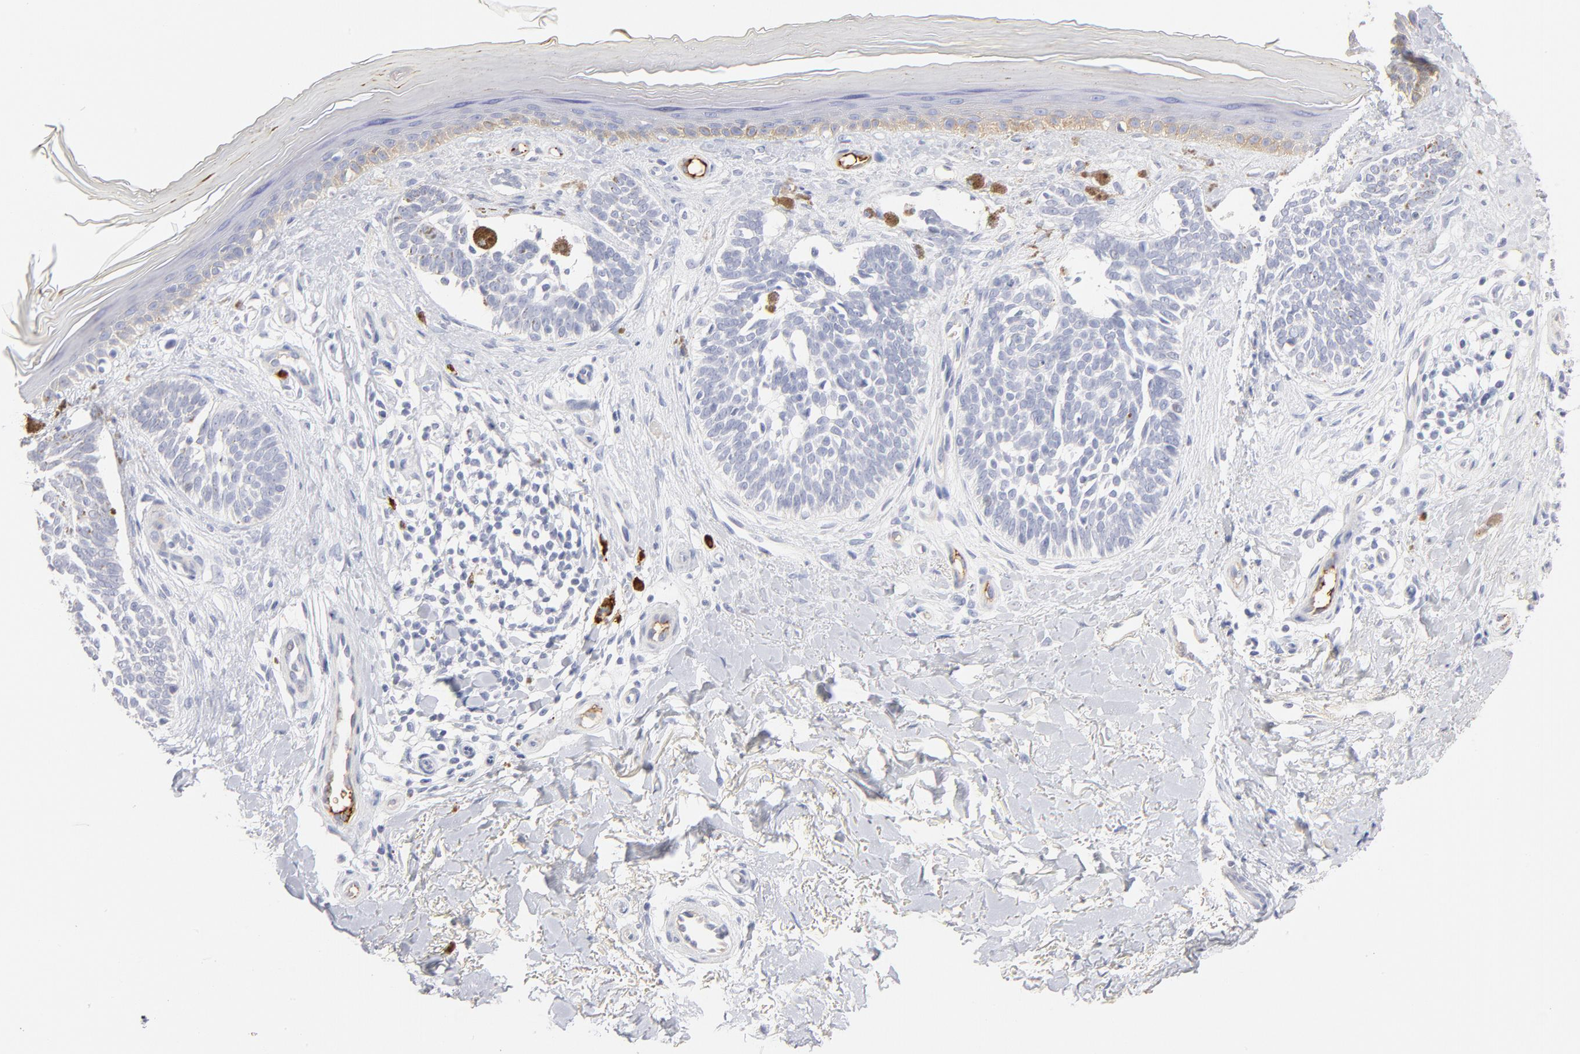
{"staining": {"intensity": "negative", "quantity": "none", "location": "none"}, "tissue": "skin cancer", "cell_type": "Tumor cells", "image_type": "cancer", "snomed": [{"axis": "morphology", "description": "Normal tissue, NOS"}, {"axis": "morphology", "description": "Basal cell carcinoma"}, {"axis": "topography", "description": "Skin"}], "caption": "Tumor cells show no significant protein expression in skin cancer (basal cell carcinoma).", "gene": "PLAT", "patient": {"sex": "female", "age": 58}}